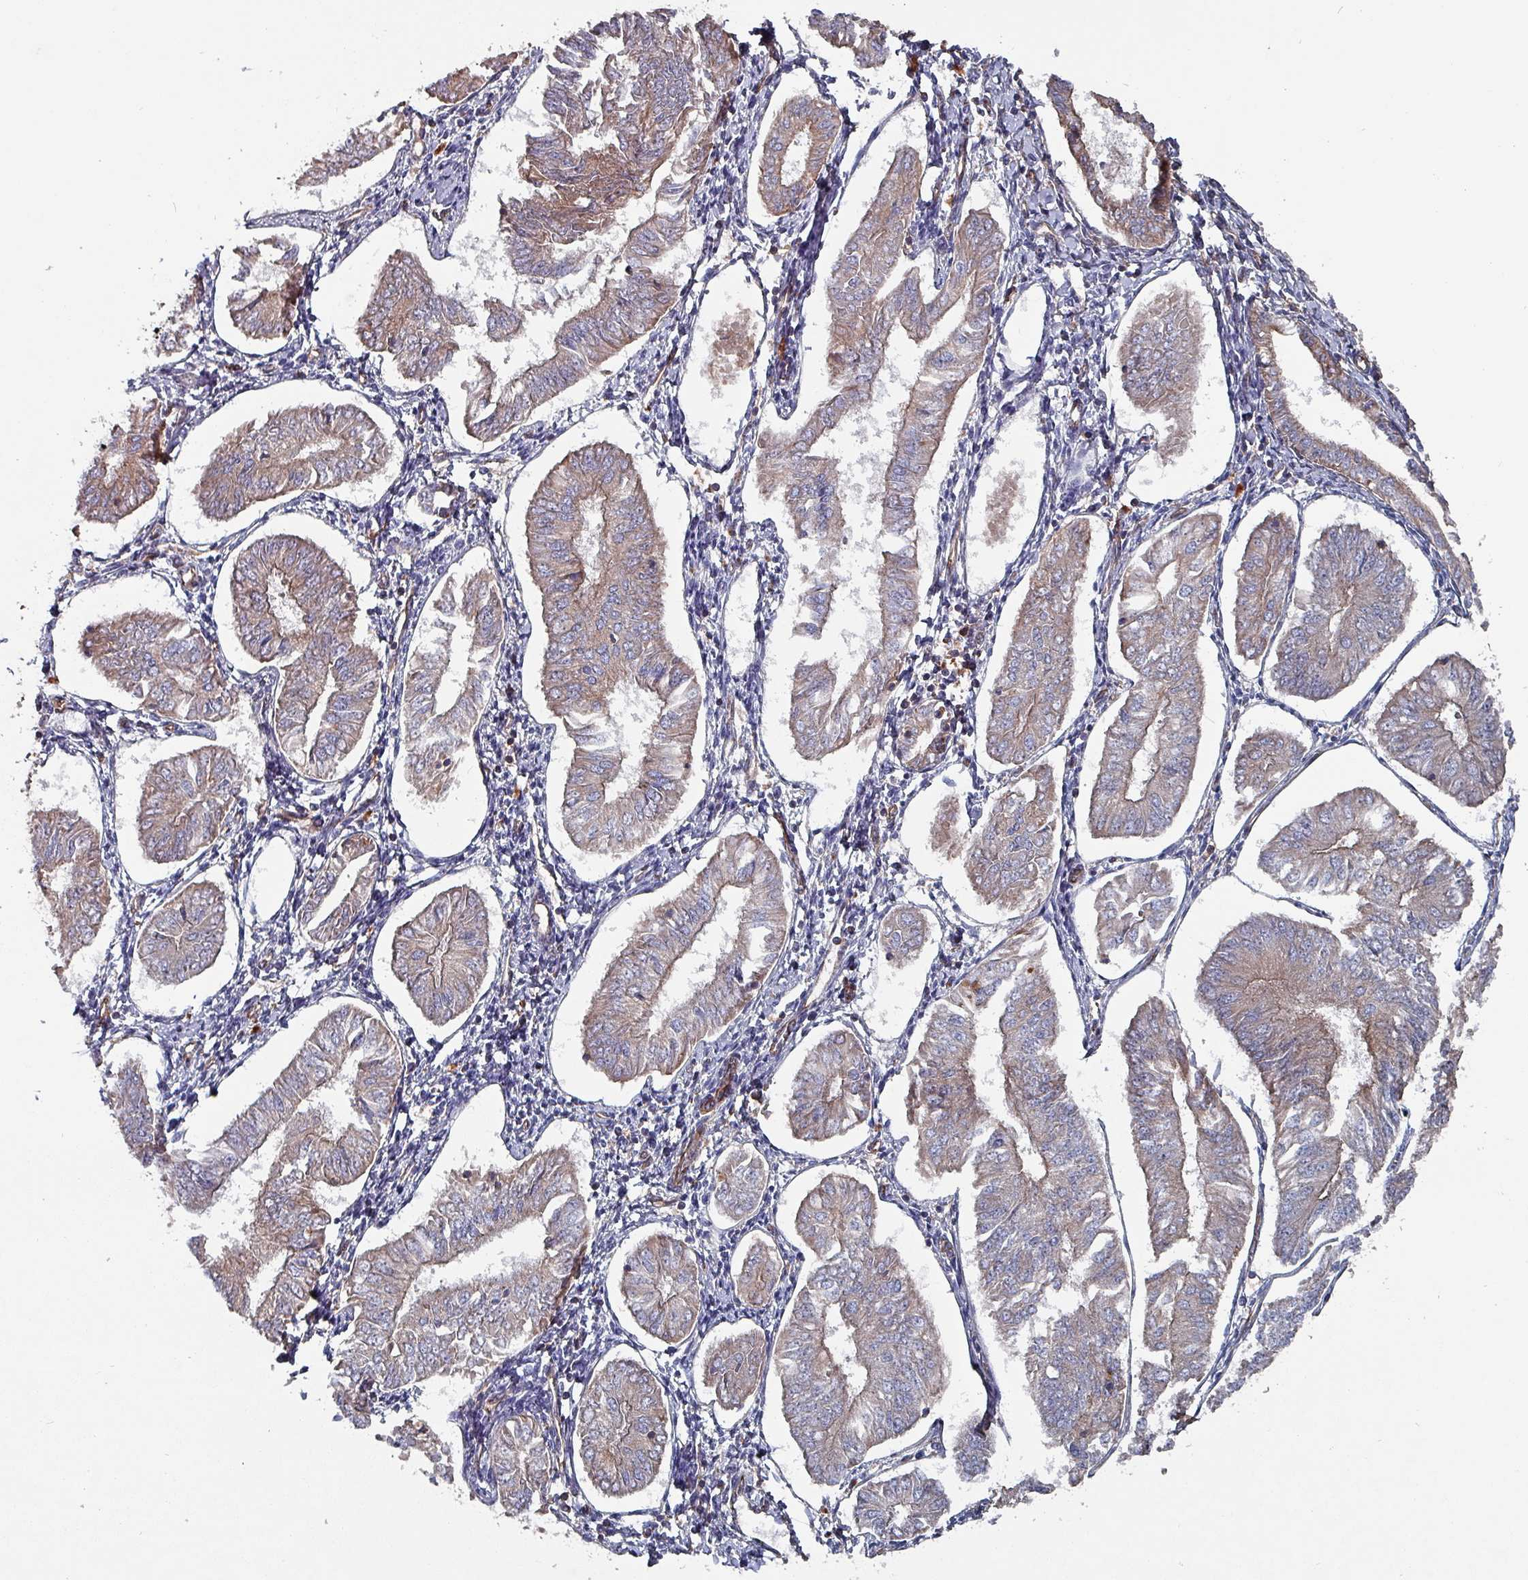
{"staining": {"intensity": "weak", "quantity": "25%-75%", "location": "cytoplasmic/membranous"}, "tissue": "endometrial cancer", "cell_type": "Tumor cells", "image_type": "cancer", "snomed": [{"axis": "morphology", "description": "Adenocarcinoma, NOS"}, {"axis": "topography", "description": "Endometrium"}], "caption": "This histopathology image displays immunohistochemistry (IHC) staining of endometrial cancer, with low weak cytoplasmic/membranous staining in approximately 25%-75% of tumor cells.", "gene": "ANO10", "patient": {"sex": "female", "age": 58}}